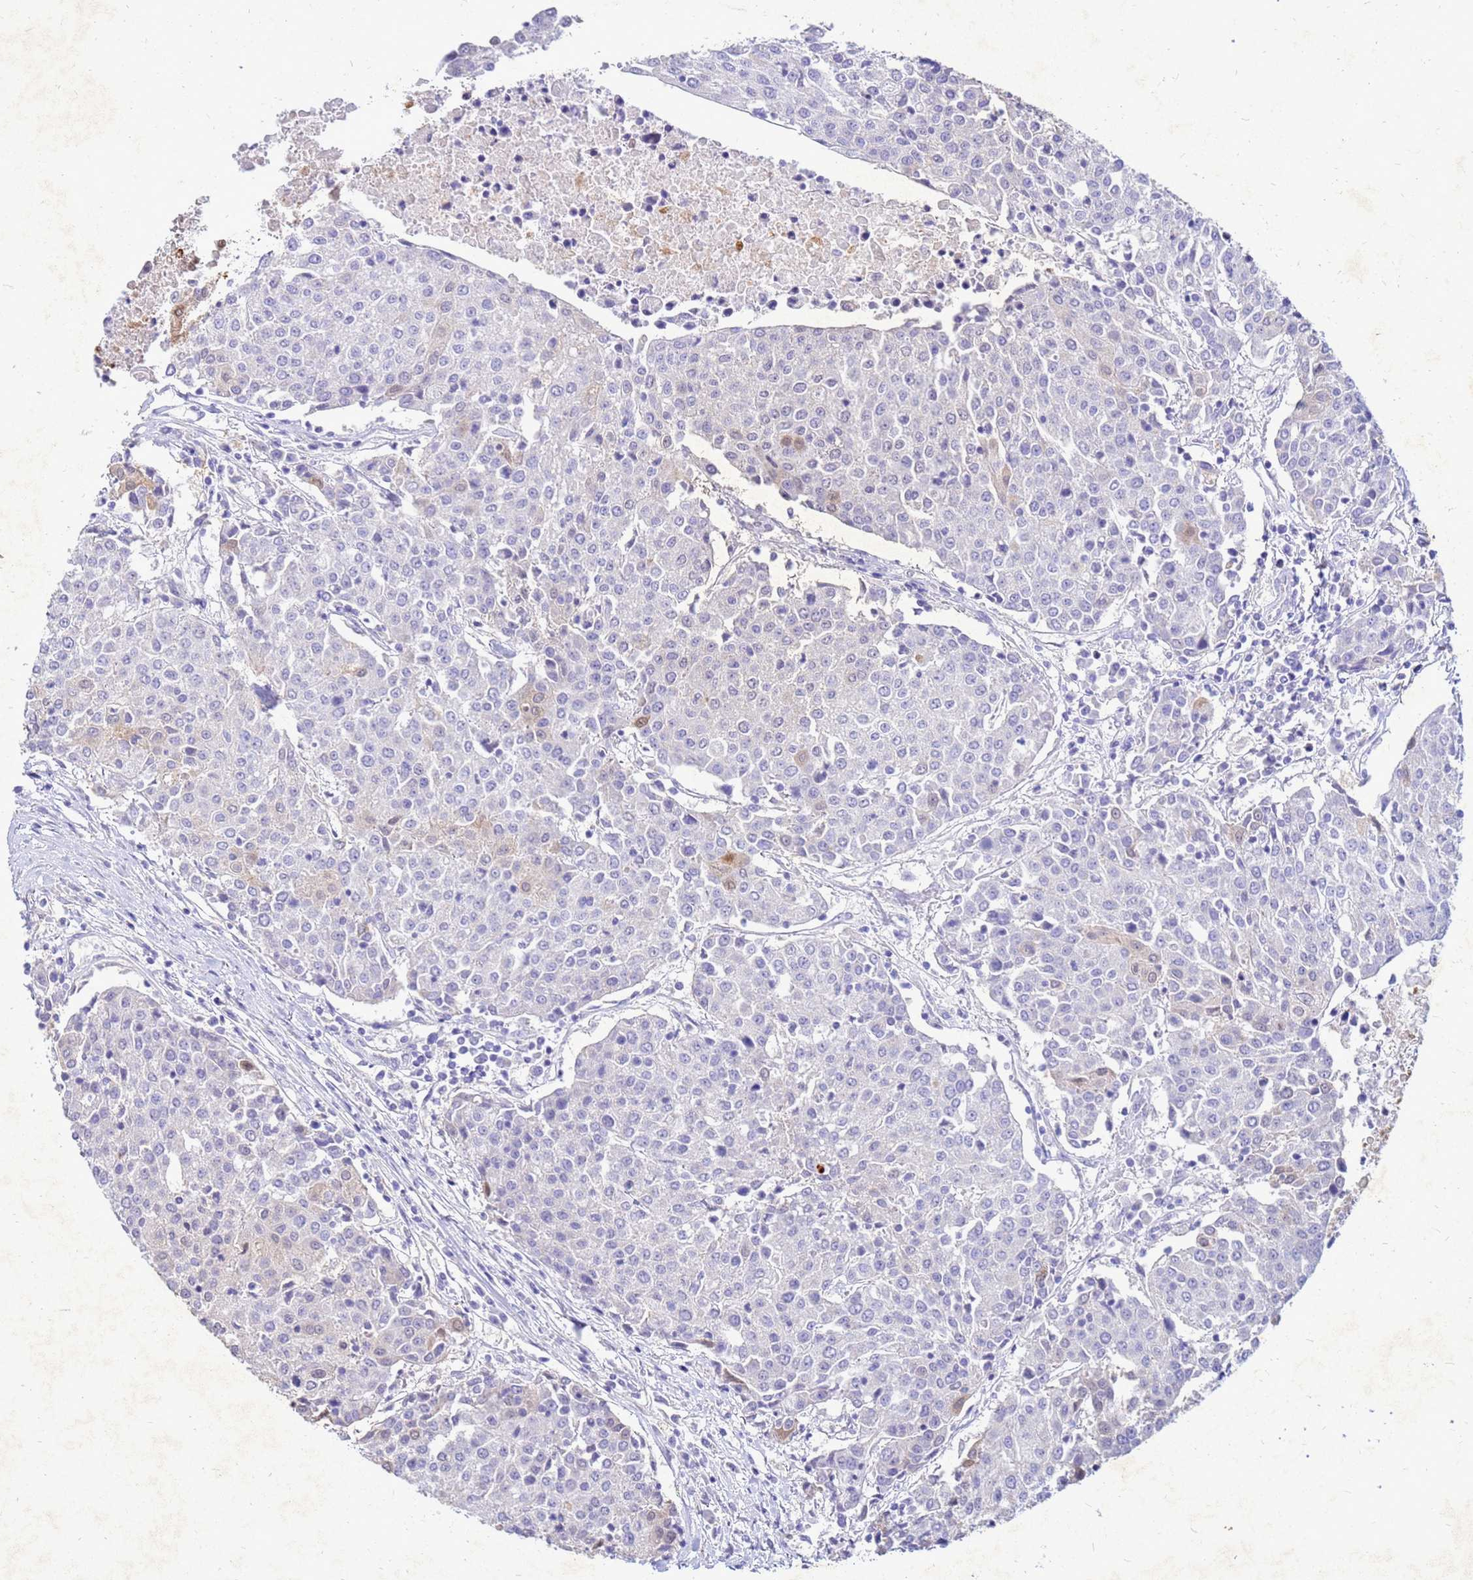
{"staining": {"intensity": "weak", "quantity": "<25%", "location": "cytoplasmic/membranous"}, "tissue": "urothelial cancer", "cell_type": "Tumor cells", "image_type": "cancer", "snomed": [{"axis": "morphology", "description": "Urothelial carcinoma, High grade"}, {"axis": "topography", "description": "Urinary bladder"}], "caption": "A micrograph of urothelial carcinoma (high-grade) stained for a protein demonstrates no brown staining in tumor cells.", "gene": "AKR1C1", "patient": {"sex": "female", "age": 85}}